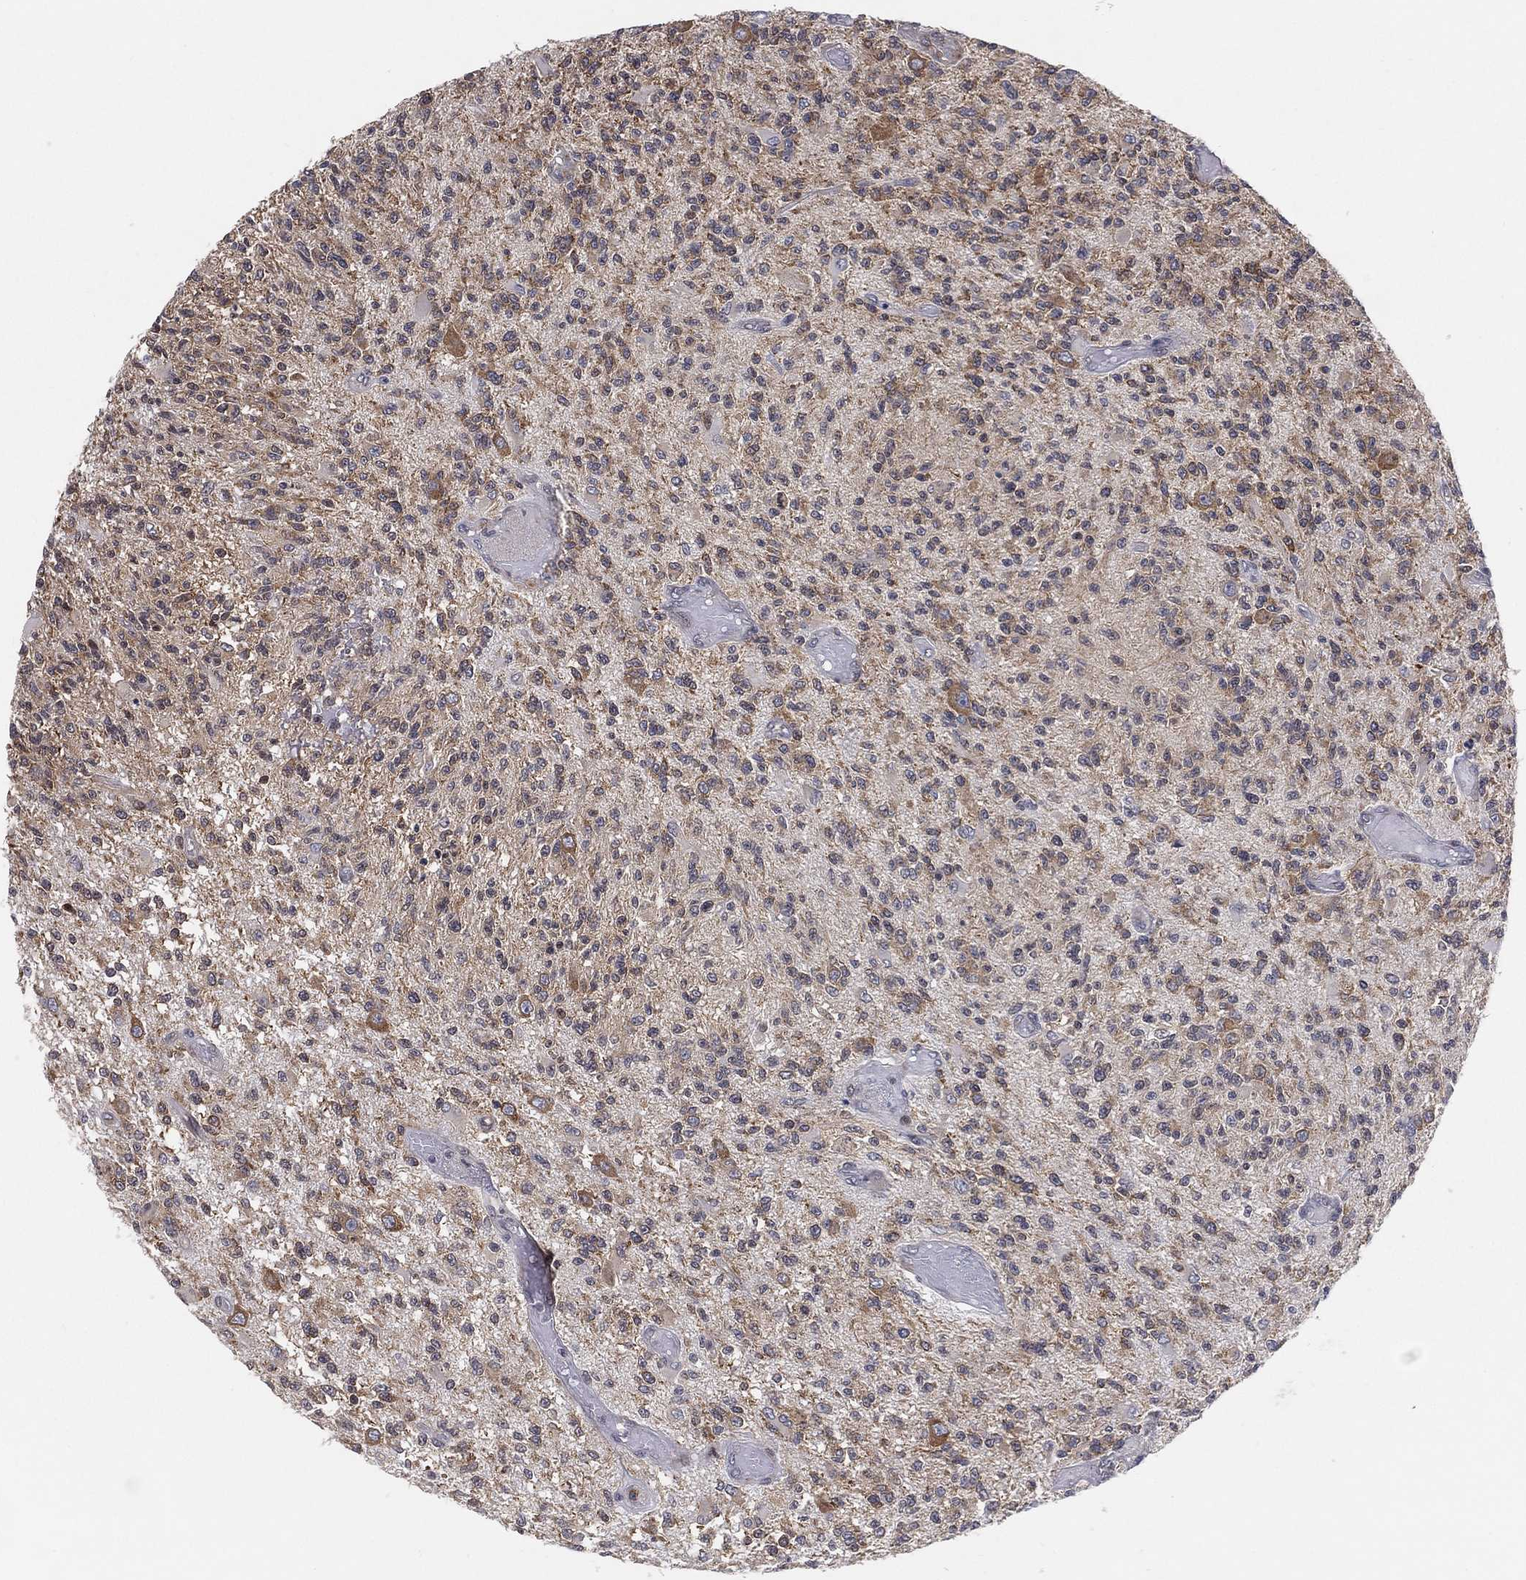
{"staining": {"intensity": "weak", "quantity": "25%-75%", "location": "cytoplasmic/membranous"}, "tissue": "glioma", "cell_type": "Tumor cells", "image_type": "cancer", "snomed": [{"axis": "morphology", "description": "Glioma, malignant, High grade"}, {"axis": "topography", "description": "Brain"}], "caption": "Brown immunohistochemical staining in malignant glioma (high-grade) shows weak cytoplasmic/membranous positivity in about 25%-75% of tumor cells.", "gene": "TMTC4", "patient": {"sex": "female", "age": 63}}